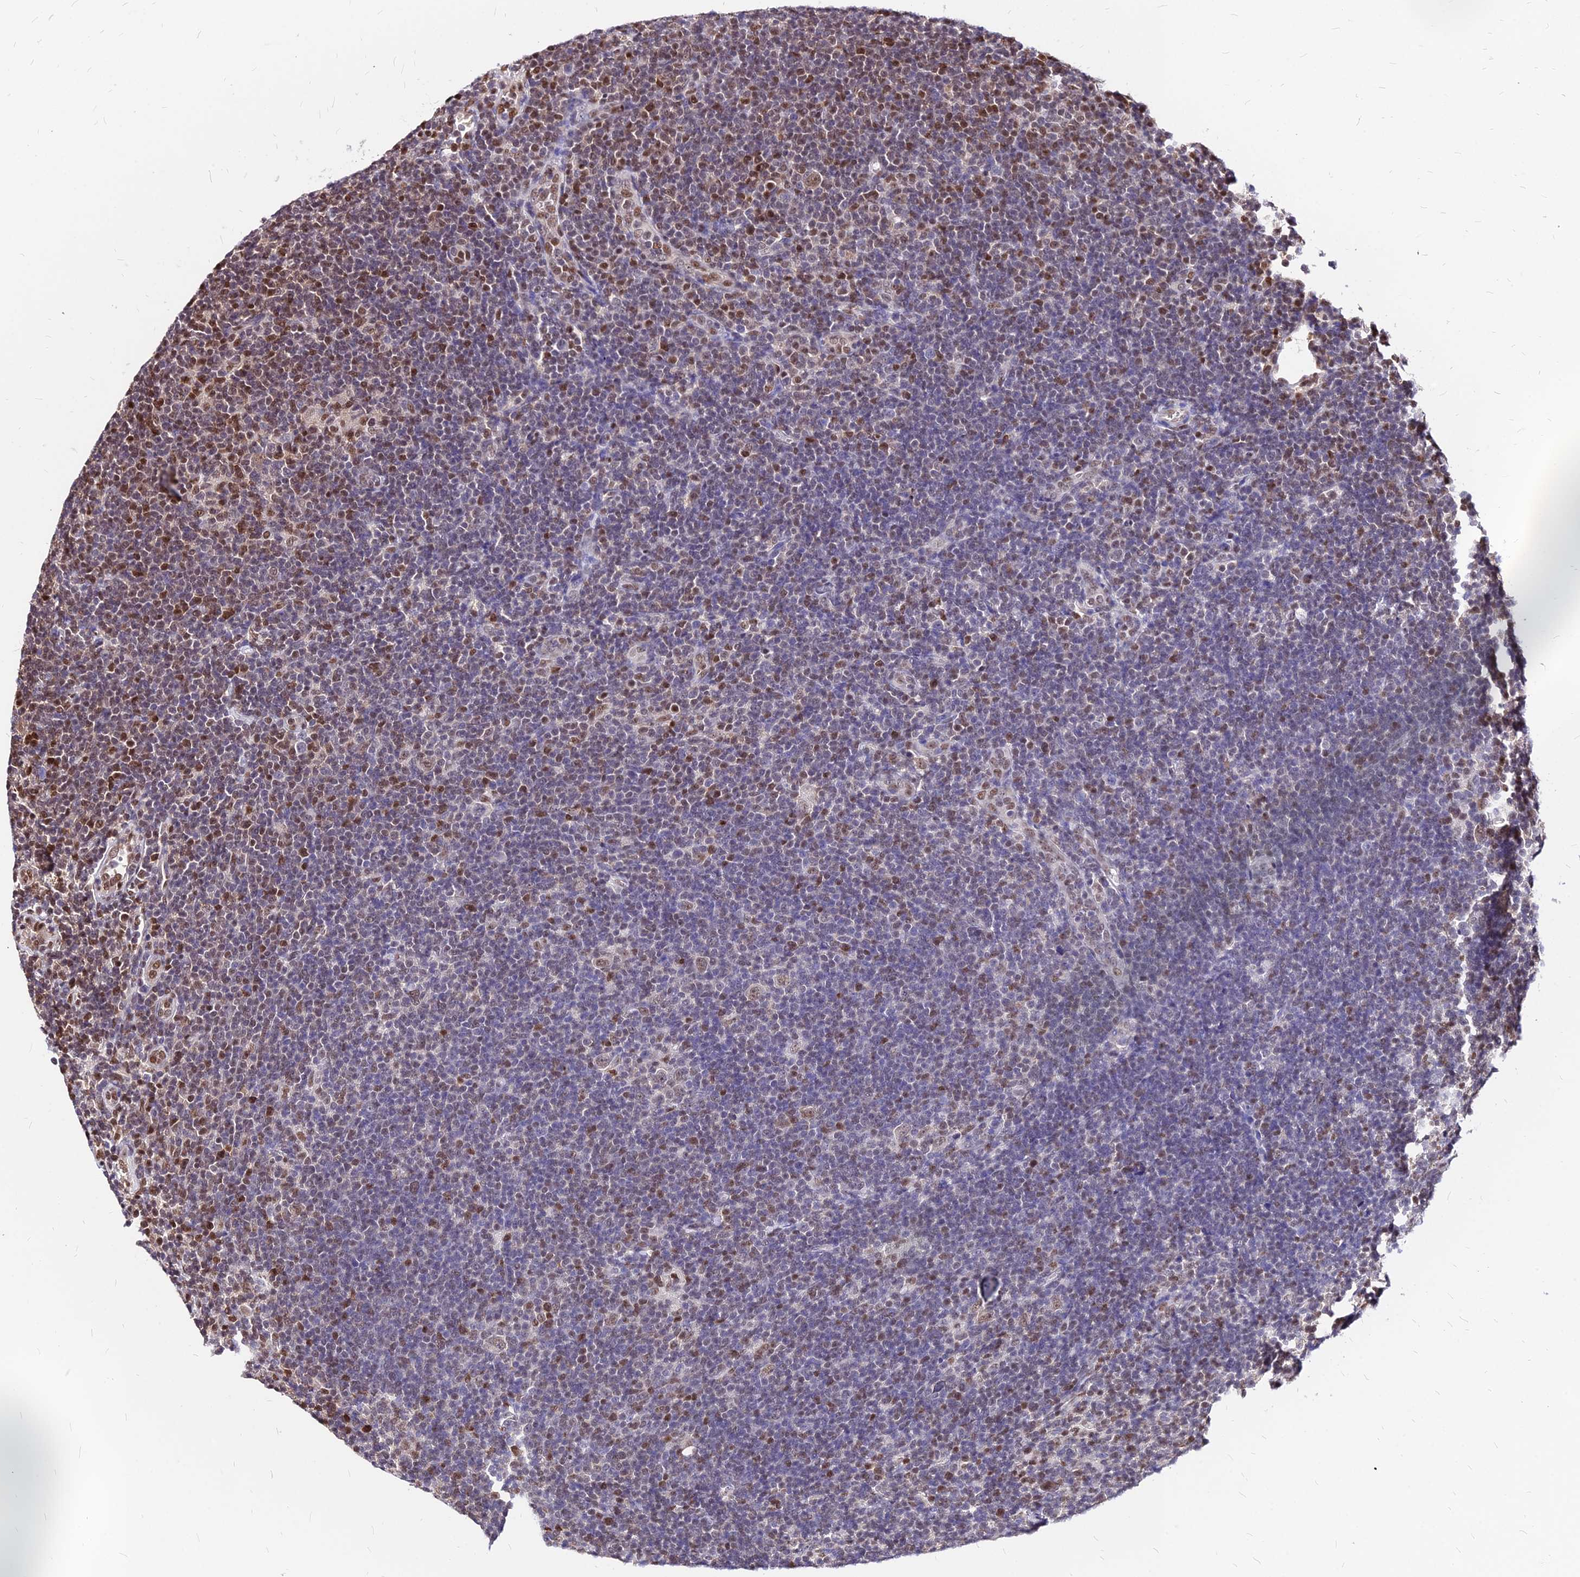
{"staining": {"intensity": "moderate", "quantity": ">75%", "location": "nuclear"}, "tissue": "lymphoma", "cell_type": "Tumor cells", "image_type": "cancer", "snomed": [{"axis": "morphology", "description": "Hodgkin's disease, NOS"}, {"axis": "topography", "description": "Lymph node"}], "caption": "Brown immunohistochemical staining in human lymphoma demonstrates moderate nuclear expression in about >75% of tumor cells.", "gene": "PAXX", "patient": {"sex": "female", "age": 57}}